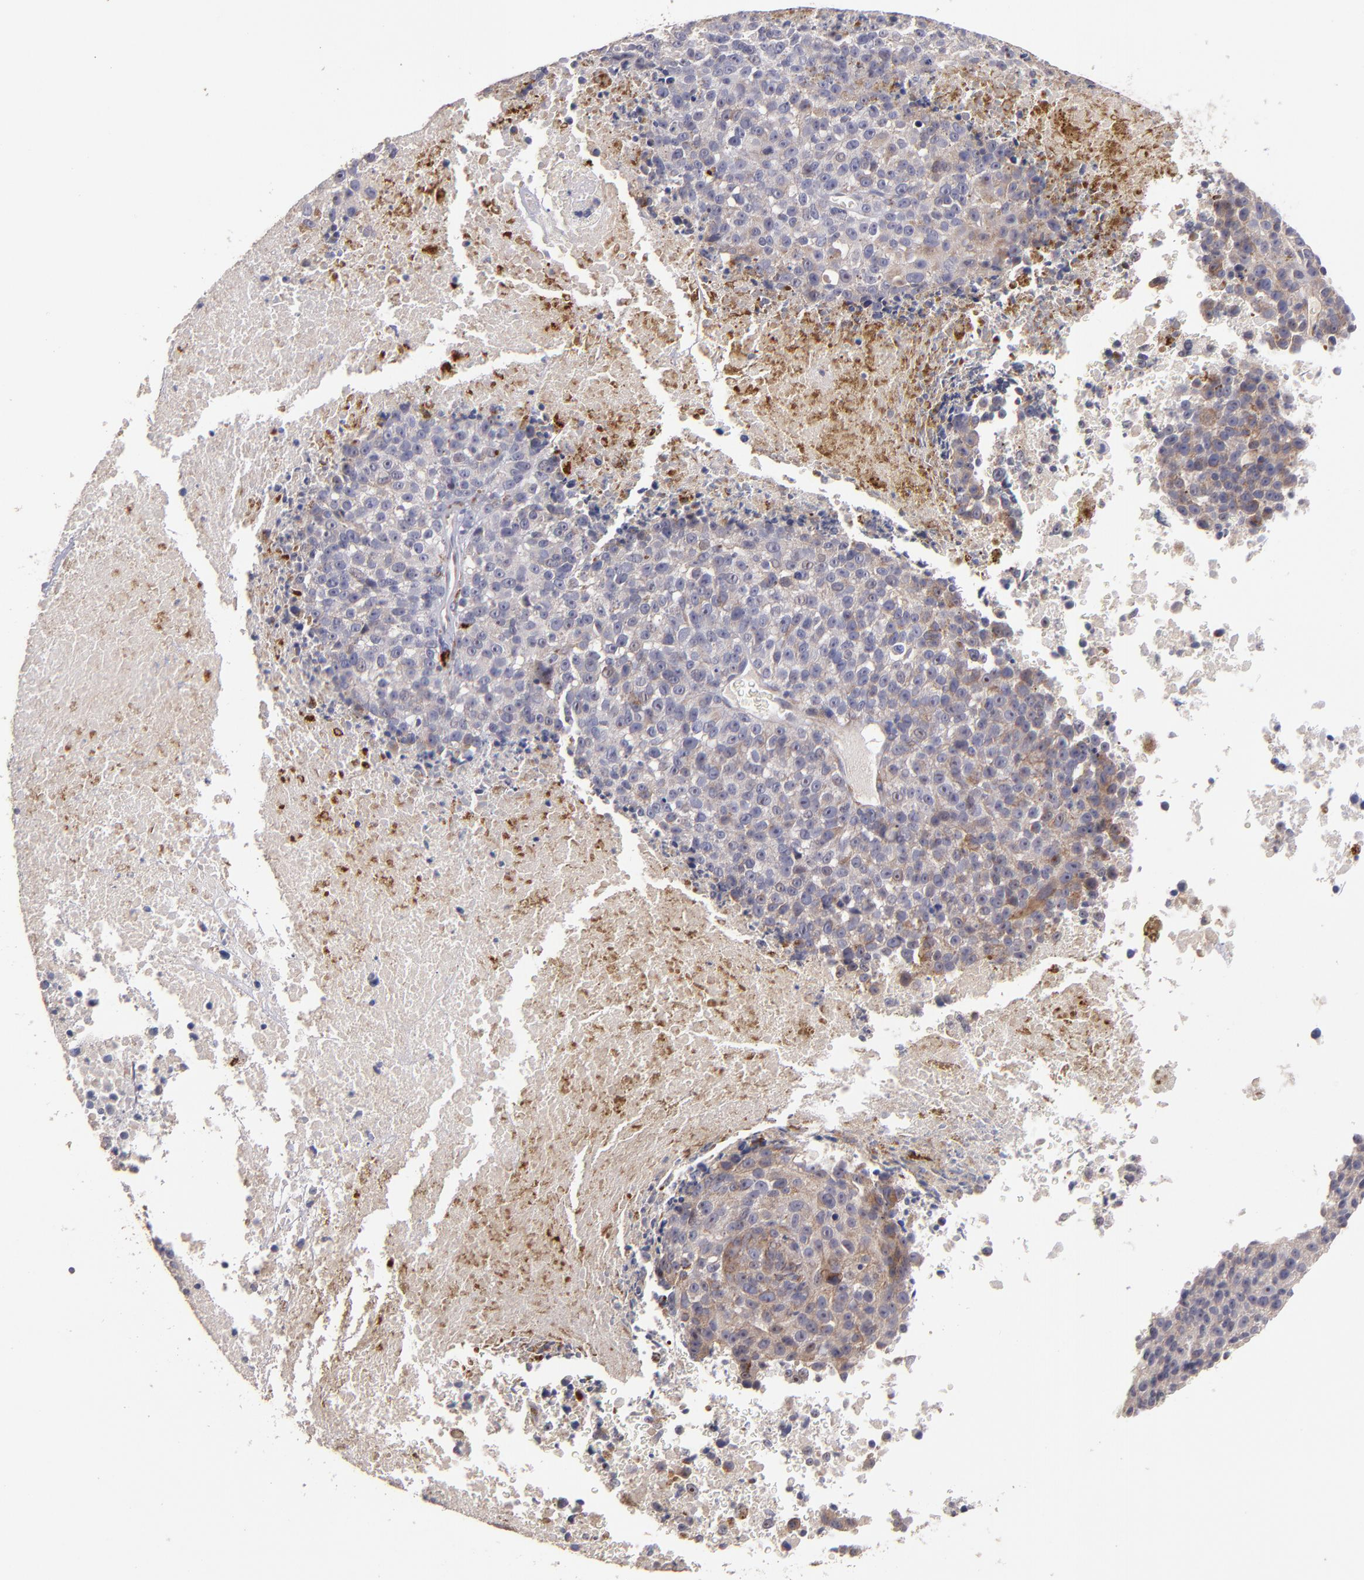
{"staining": {"intensity": "weak", "quantity": "25%-75%", "location": "cytoplasmic/membranous"}, "tissue": "melanoma", "cell_type": "Tumor cells", "image_type": "cancer", "snomed": [{"axis": "morphology", "description": "Malignant melanoma, Metastatic site"}, {"axis": "topography", "description": "Cerebral cortex"}], "caption": "High-power microscopy captured an immunohistochemistry histopathology image of malignant melanoma (metastatic site), revealing weak cytoplasmic/membranous positivity in approximately 25%-75% of tumor cells. (DAB (3,3'-diaminobenzidine) IHC, brown staining for protein, blue staining for nuclei).", "gene": "MAGEE1", "patient": {"sex": "female", "age": 52}}